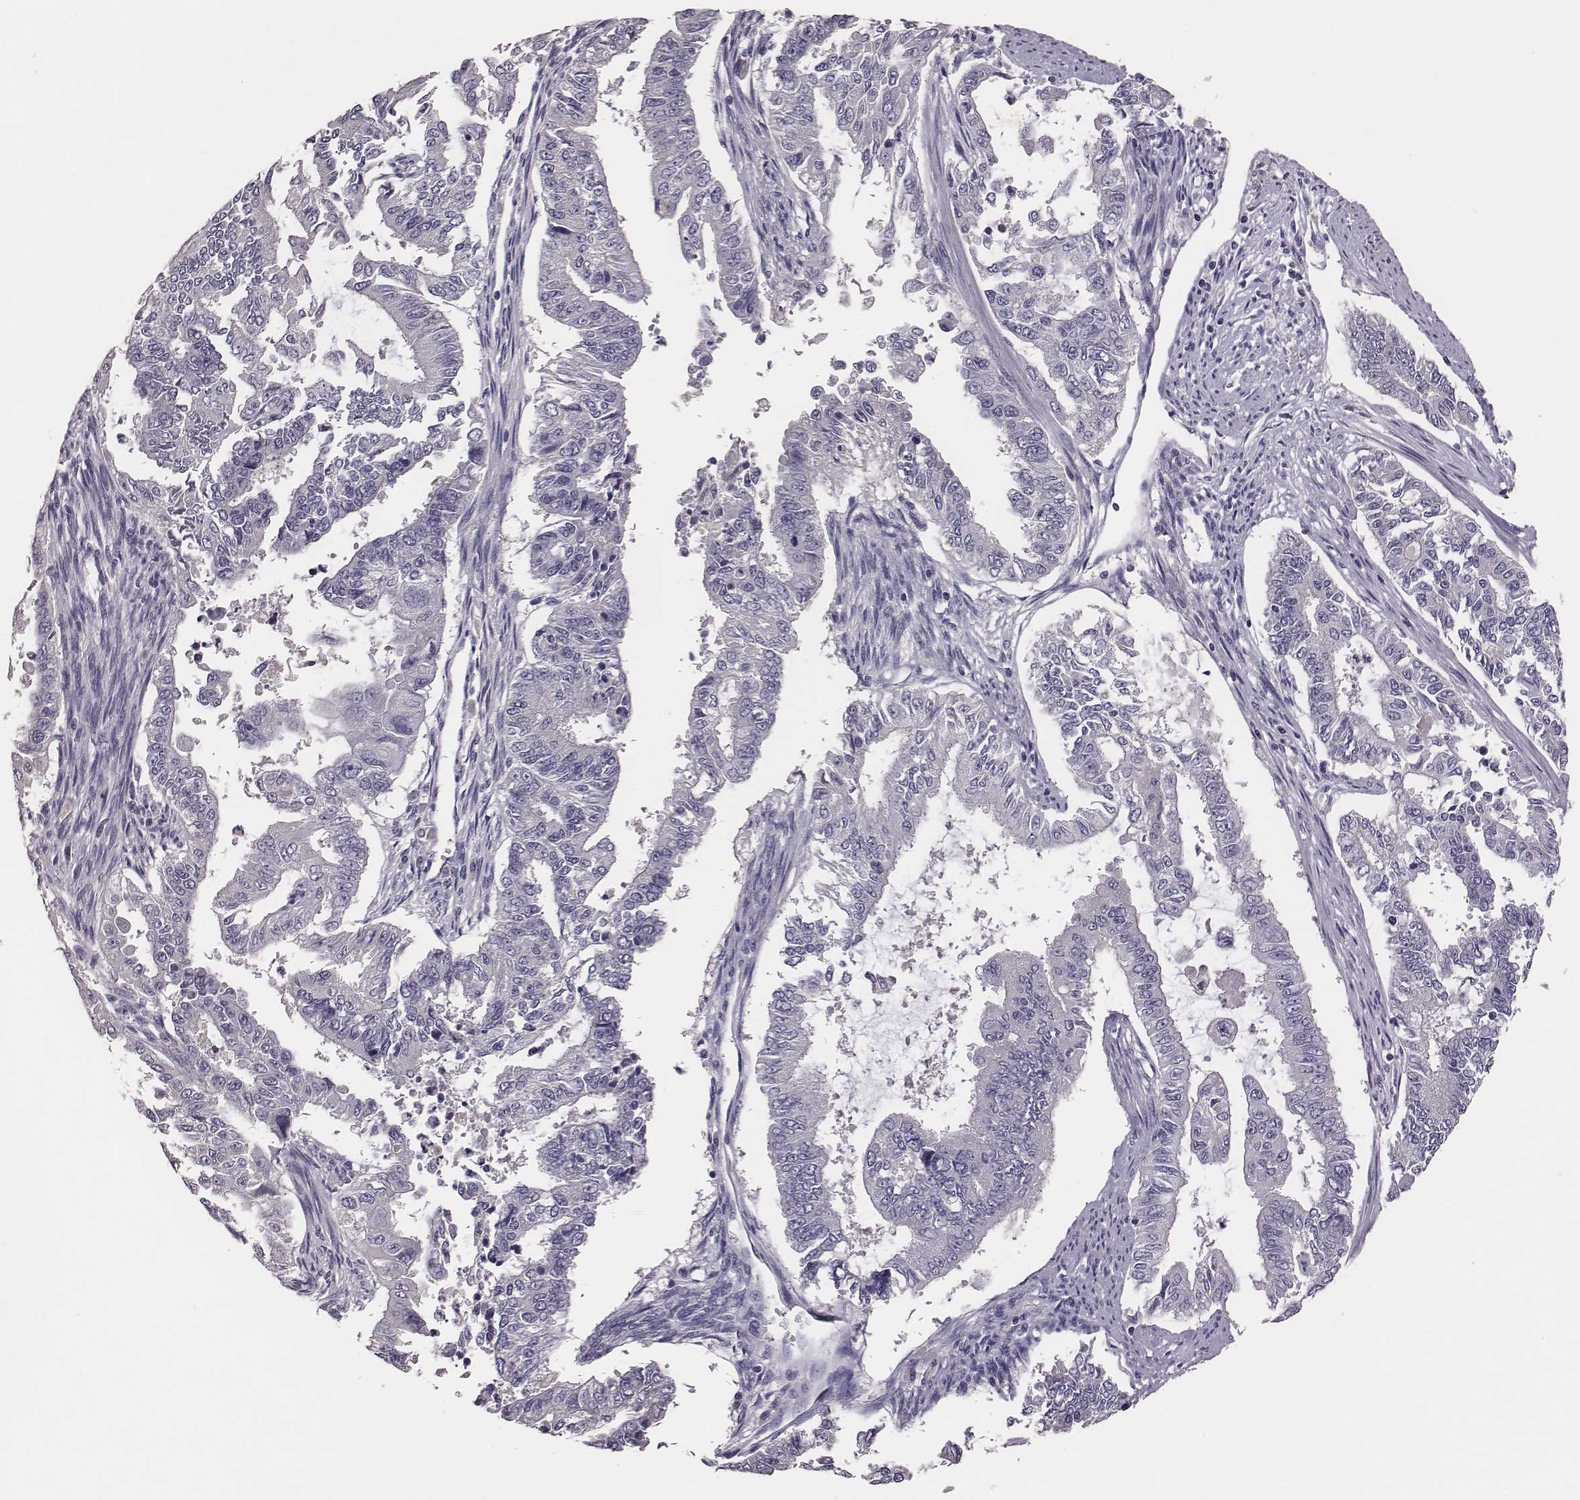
{"staining": {"intensity": "negative", "quantity": "none", "location": "none"}, "tissue": "endometrial cancer", "cell_type": "Tumor cells", "image_type": "cancer", "snomed": [{"axis": "morphology", "description": "Adenocarcinoma, NOS"}, {"axis": "topography", "description": "Uterus"}], "caption": "Immunohistochemistry image of human endometrial cancer stained for a protein (brown), which demonstrates no staining in tumor cells. (DAB (3,3'-diaminobenzidine) IHC, high magnification).", "gene": "EN1", "patient": {"sex": "female", "age": 59}}